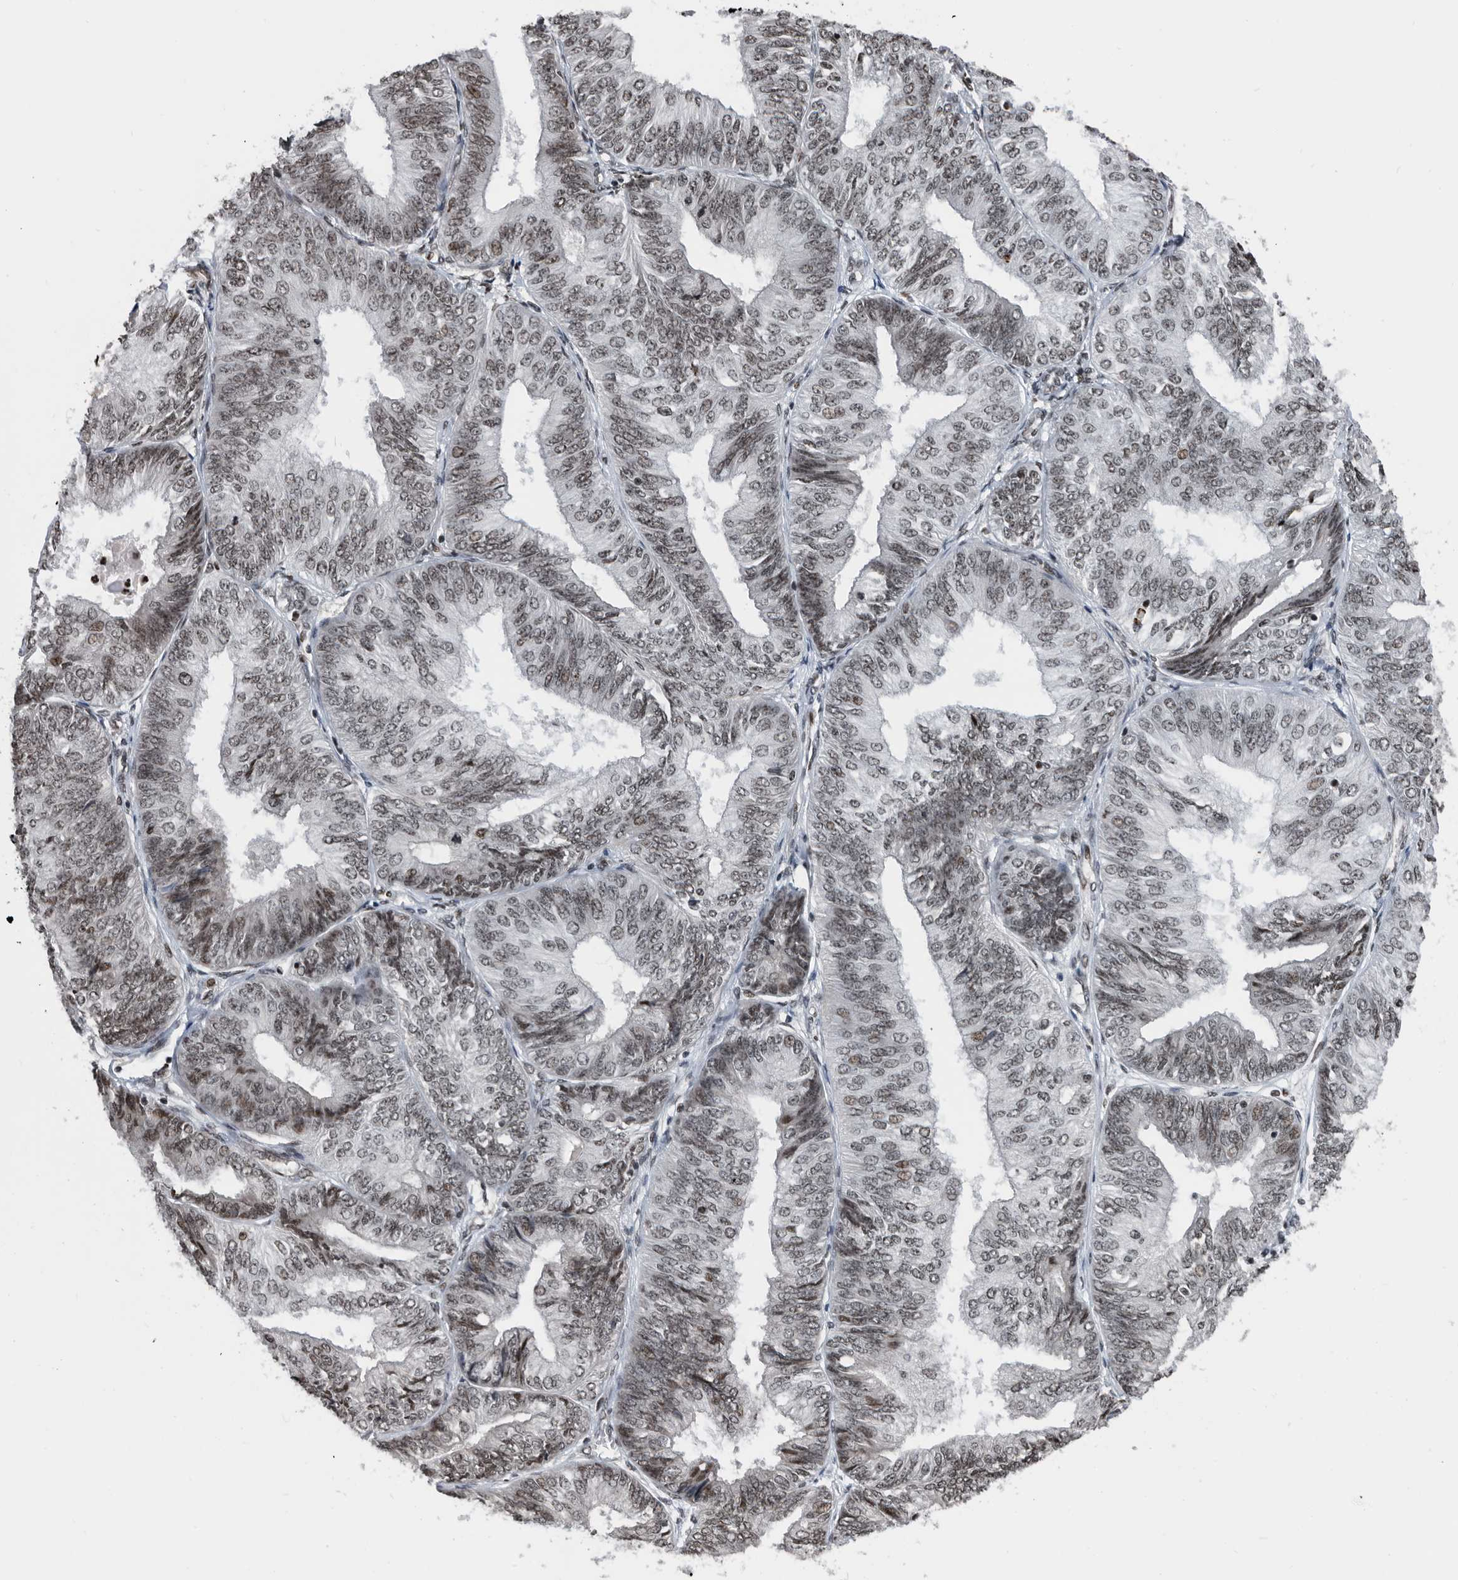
{"staining": {"intensity": "weak", "quantity": "25%-75%", "location": "nuclear"}, "tissue": "endometrial cancer", "cell_type": "Tumor cells", "image_type": "cancer", "snomed": [{"axis": "morphology", "description": "Adenocarcinoma, NOS"}, {"axis": "topography", "description": "Endometrium"}], "caption": "Immunohistochemical staining of endometrial adenocarcinoma demonstrates weak nuclear protein expression in about 25%-75% of tumor cells.", "gene": "SNRNP48", "patient": {"sex": "female", "age": 58}}